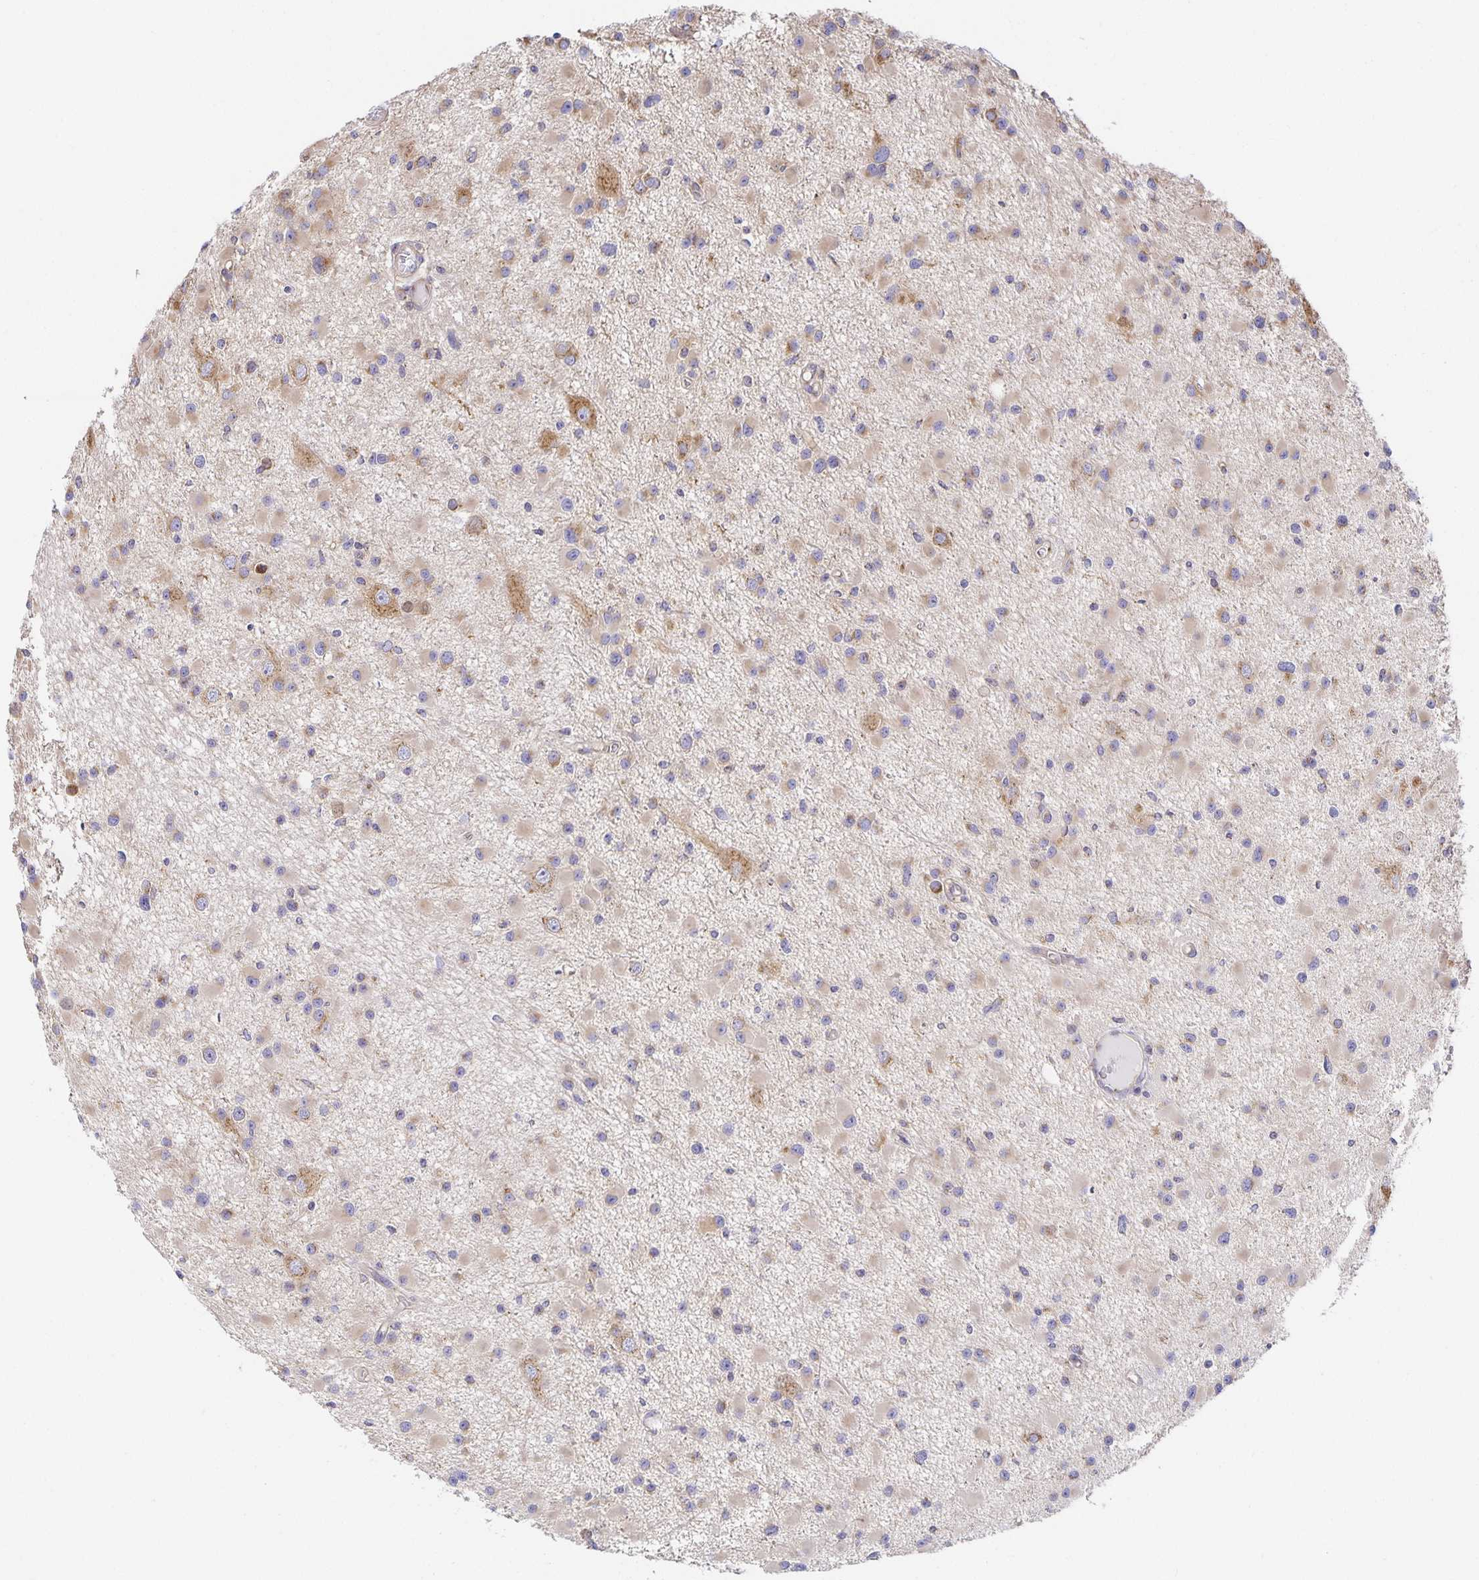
{"staining": {"intensity": "weak", "quantity": "25%-75%", "location": "cytoplasmic/membranous"}, "tissue": "glioma", "cell_type": "Tumor cells", "image_type": "cancer", "snomed": [{"axis": "morphology", "description": "Glioma, malignant, High grade"}, {"axis": "topography", "description": "Brain"}], "caption": "Glioma stained with immunohistochemistry (IHC) demonstrates weak cytoplasmic/membranous staining in about 25%-75% of tumor cells.", "gene": "USO1", "patient": {"sex": "male", "age": 54}}